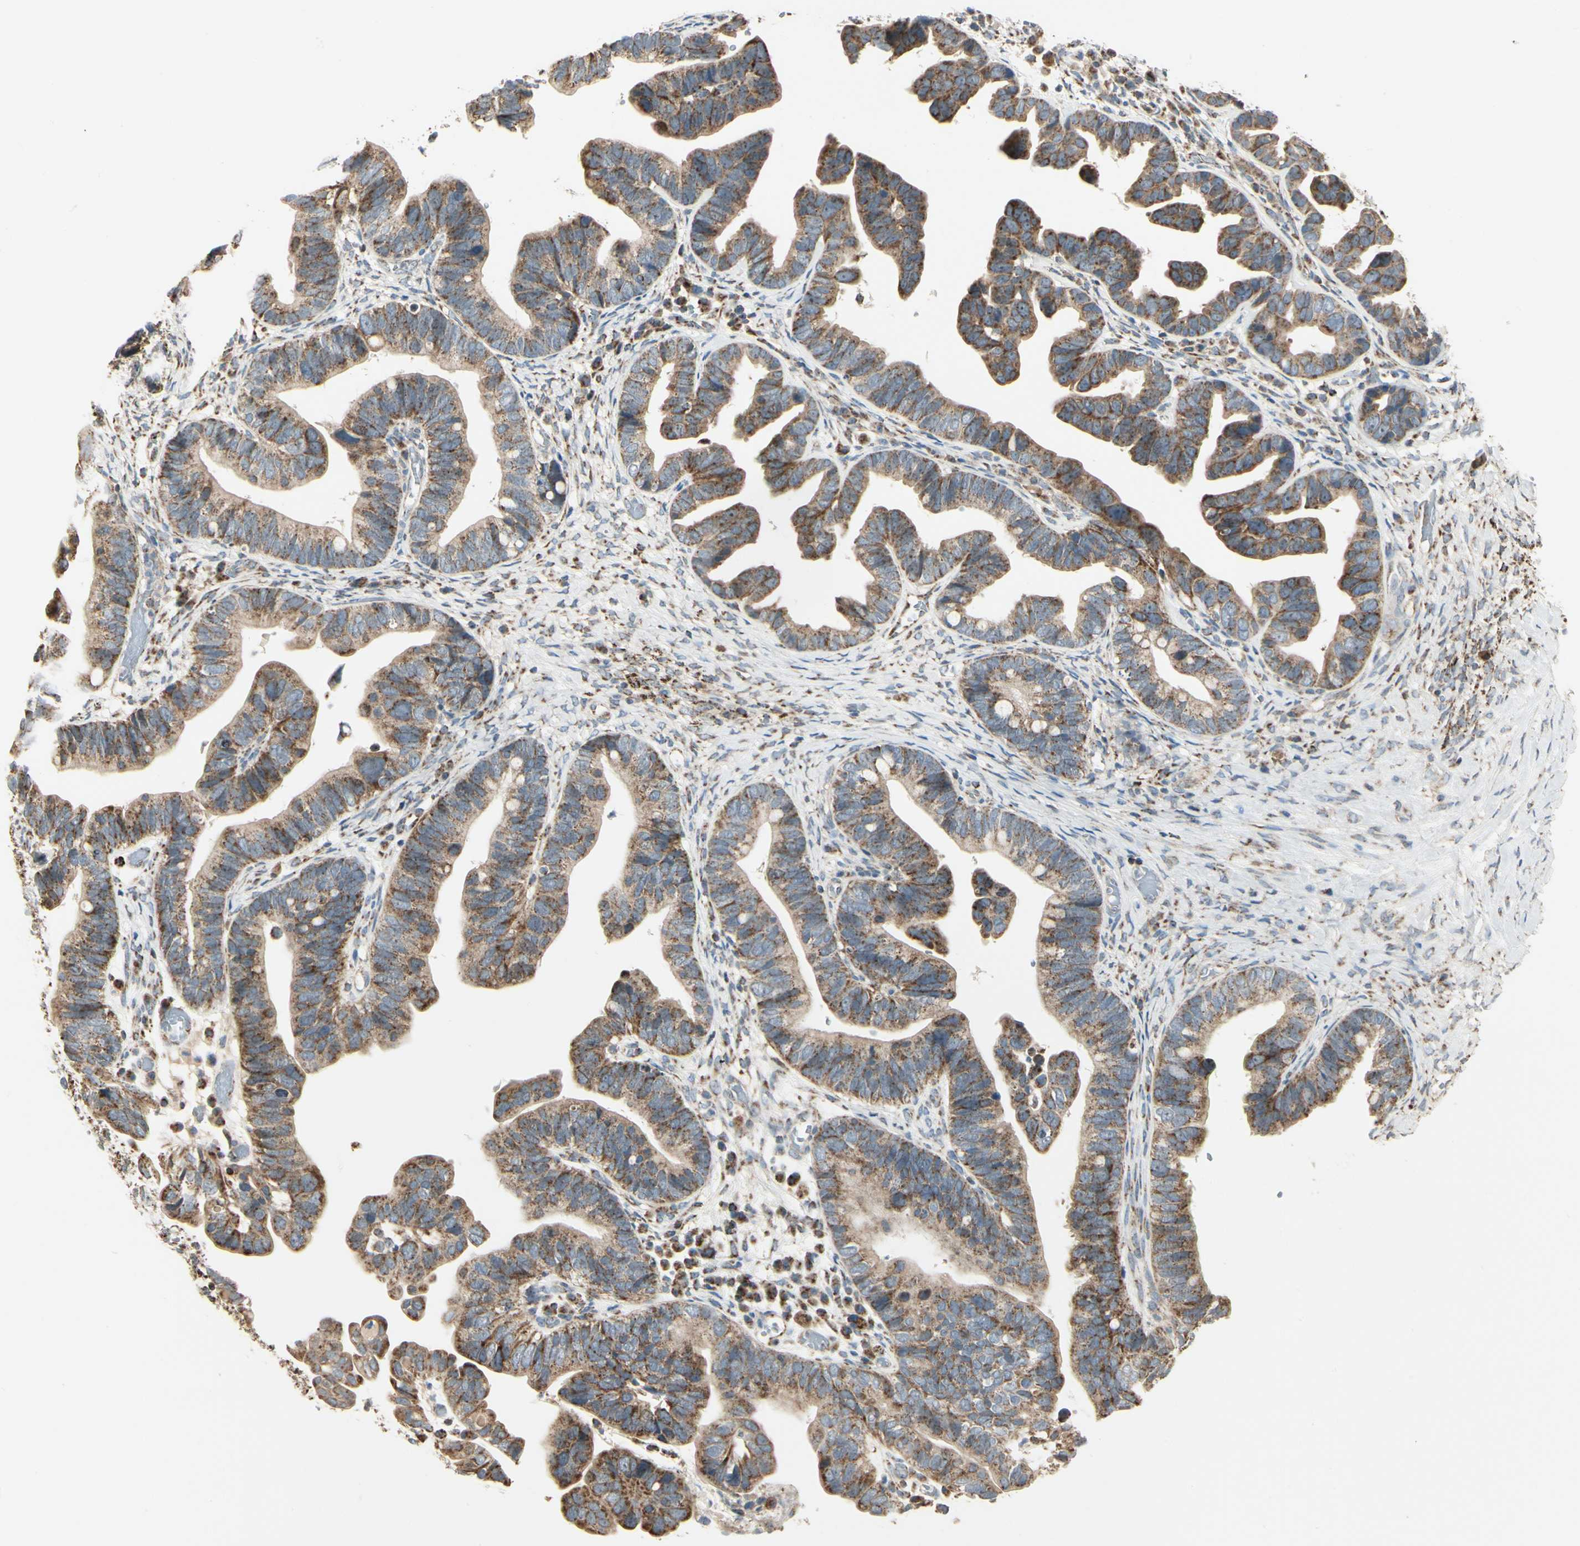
{"staining": {"intensity": "moderate", "quantity": ">75%", "location": "cytoplasmic/membranous"}, "tissue": "ovarian cancer", "cell_type": "Tumor cells", "image_type": "cancer", "snomed": [{"axis": "morphology", "description": "Cystadenocarcinoma, serous, NOS"}, {"axis": "topography", "description": "Ovary"}], "caption": "Immunohistochemical staining of human ovarian cancer (serous cystadenocarcinoma) shows medium levels of moderate cytoplasmic/membranous staining in about >75% of tumor cells.", "gene": "ANKS6", "patient": {"sex": "female", "age": 56}}